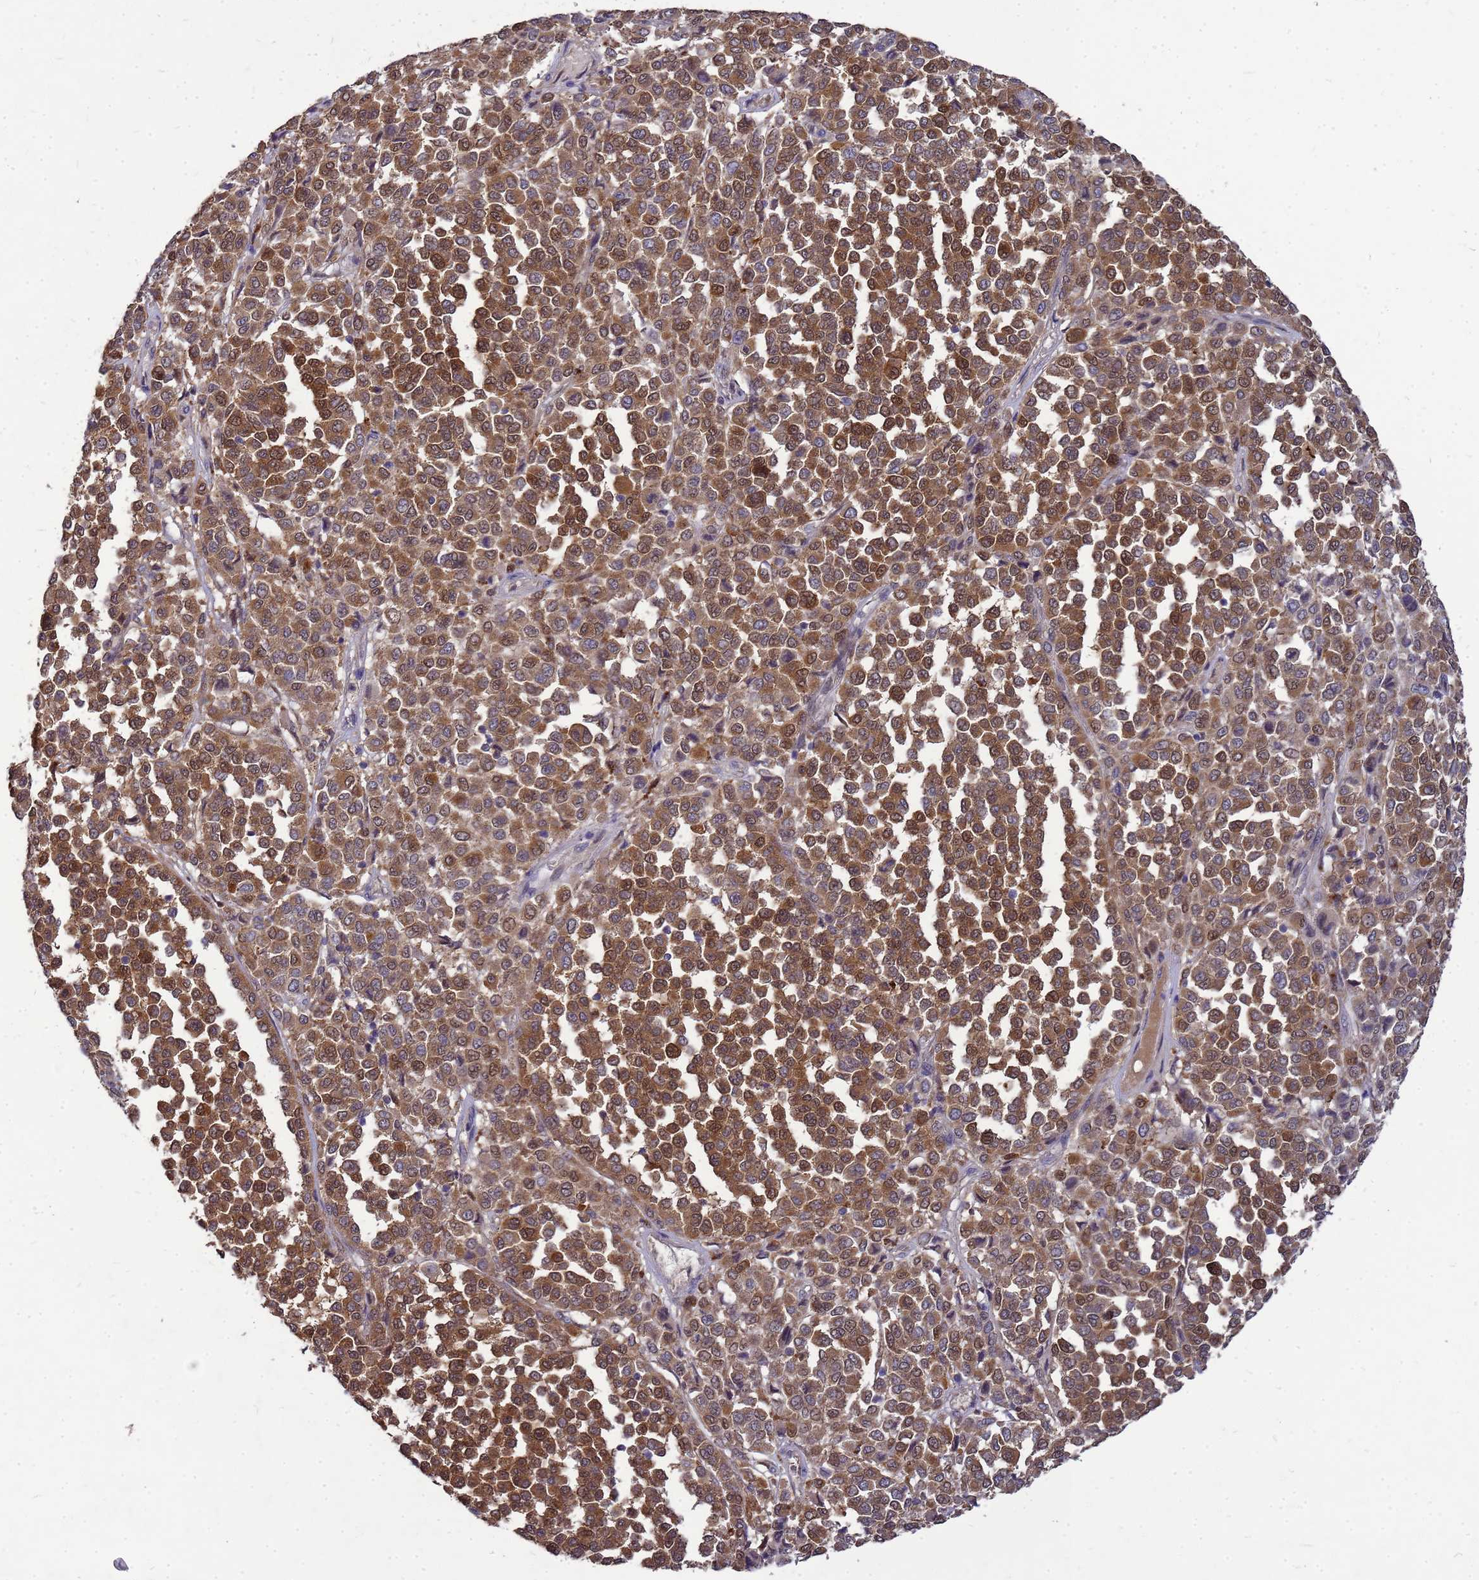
{"staining": {"intensity": "strong", "quantity": ">75%", "location": "cytoplasmic/membranous,nuclear"}, "tissue": "melanoma", "cell_type": "Tumor cells", "image_type": "cancer", "snomed": [{"axis": "morphology", "description": "Malignant melanoma, Metastatic site"}, {"axis": "topography", "description": "Pancreas"}], "caption": "Immunohistochemical staining of human melanoma reveals strong cytoplasmic/membranous and nuclear protein expression in about >75% of tumor cells.", "gene": "EIF4EBP3", "patient": {"sex": "female", "age": 30}}